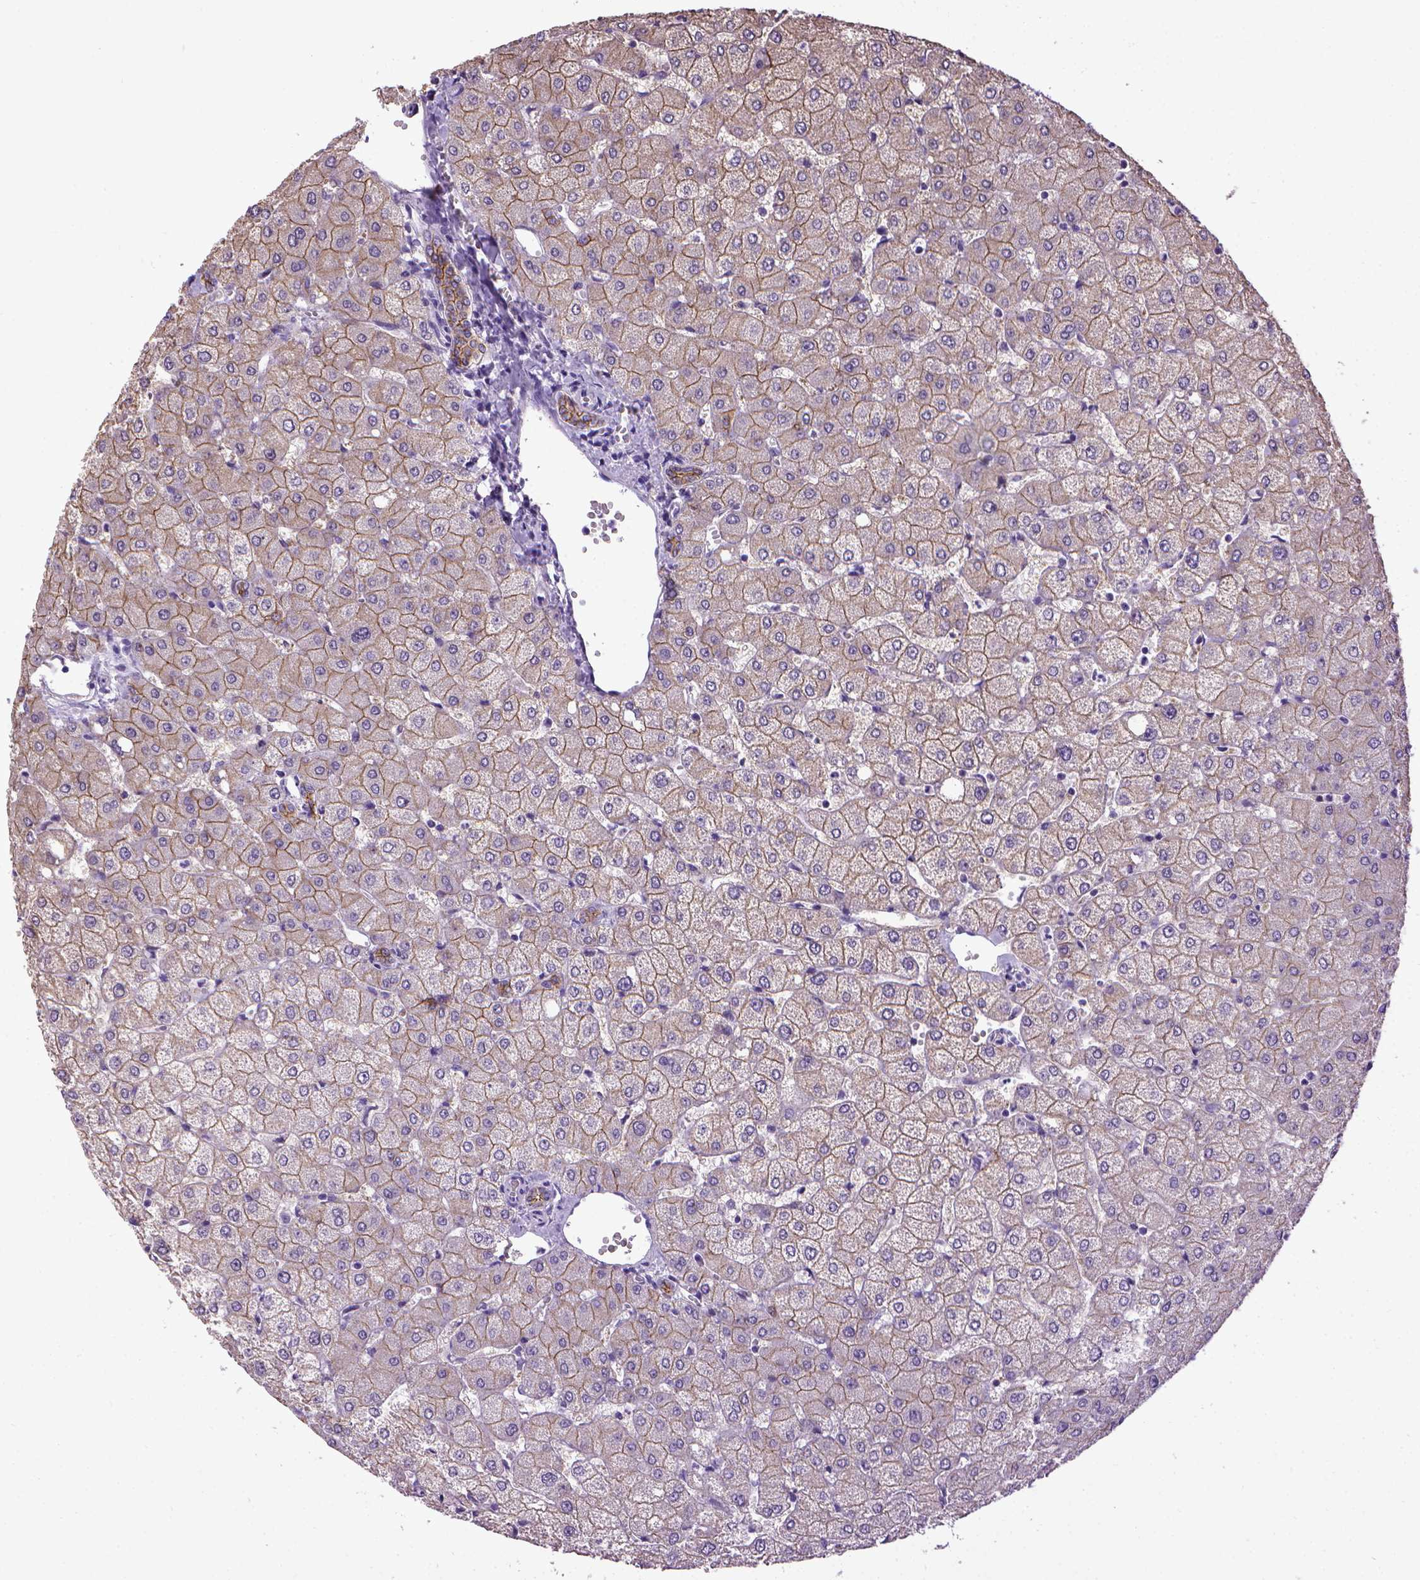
{"staining": {"intensity": "moderate", "quantity": ">75%", "location": "cytoplasmic/membranous"}, "tissue": "liver", "cell_type": "Cholangiocytes", "image_type": "normal", "snomed": [{"axis": "morphology", "description": "Normal tissue, NOS"}, {"axis": "topography", "description": "Liver"}], "caption": "Normal liver shows moderate cytoplasmic/membranous positivity in about >75% of cholangiocytes, visualized by immunohistochemistry.", "gene": "CDH1", "patient": {"sex": "female", "age": 54}}